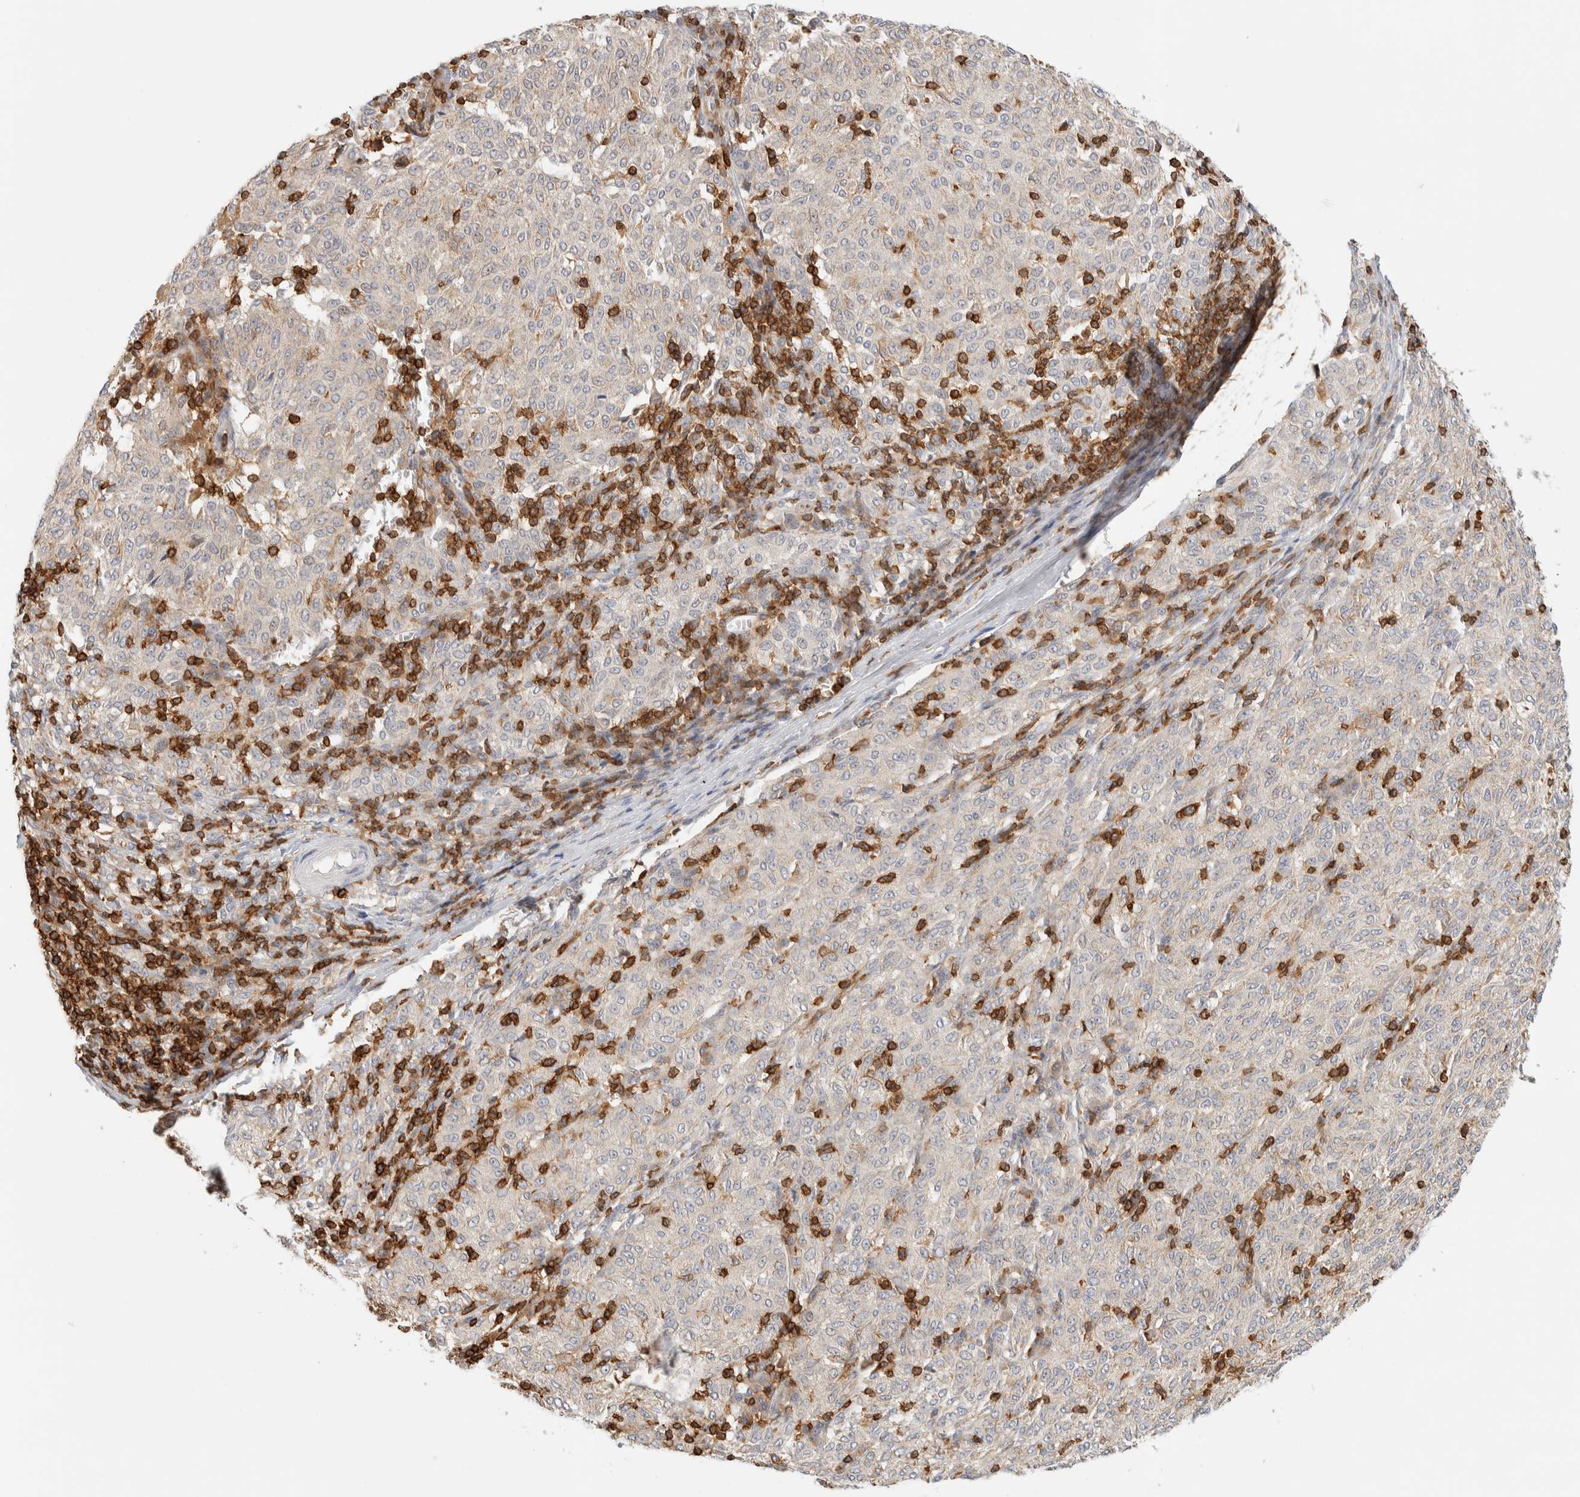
{"staining": {"intensity": "weak", "quantity": ">75%", "location": "cytoplasmic/membranous"}, "tissue": "melanoma", "cell_type": "Tumor cells", "image_type": "cancer", "snomed": [{"axis": "morphology", "description": "Malignant melanoma, NOS"}, {"axis": "topography", "description": "Skin"}], "caption": "IHC (DAB) staining of malignant melanoma displays weak cytoplasmic/membranous protein expression in about >75% of tumor cells. The staining was performed using DAB (3,3'-diaminobenzidine) to visualize the protein expression in brown, while the nuclei were stained in blue with hematoxylin (Magnification: 20x).", "gene": "RUNDC1", "patient": {"sex": "female", "age": 72}}